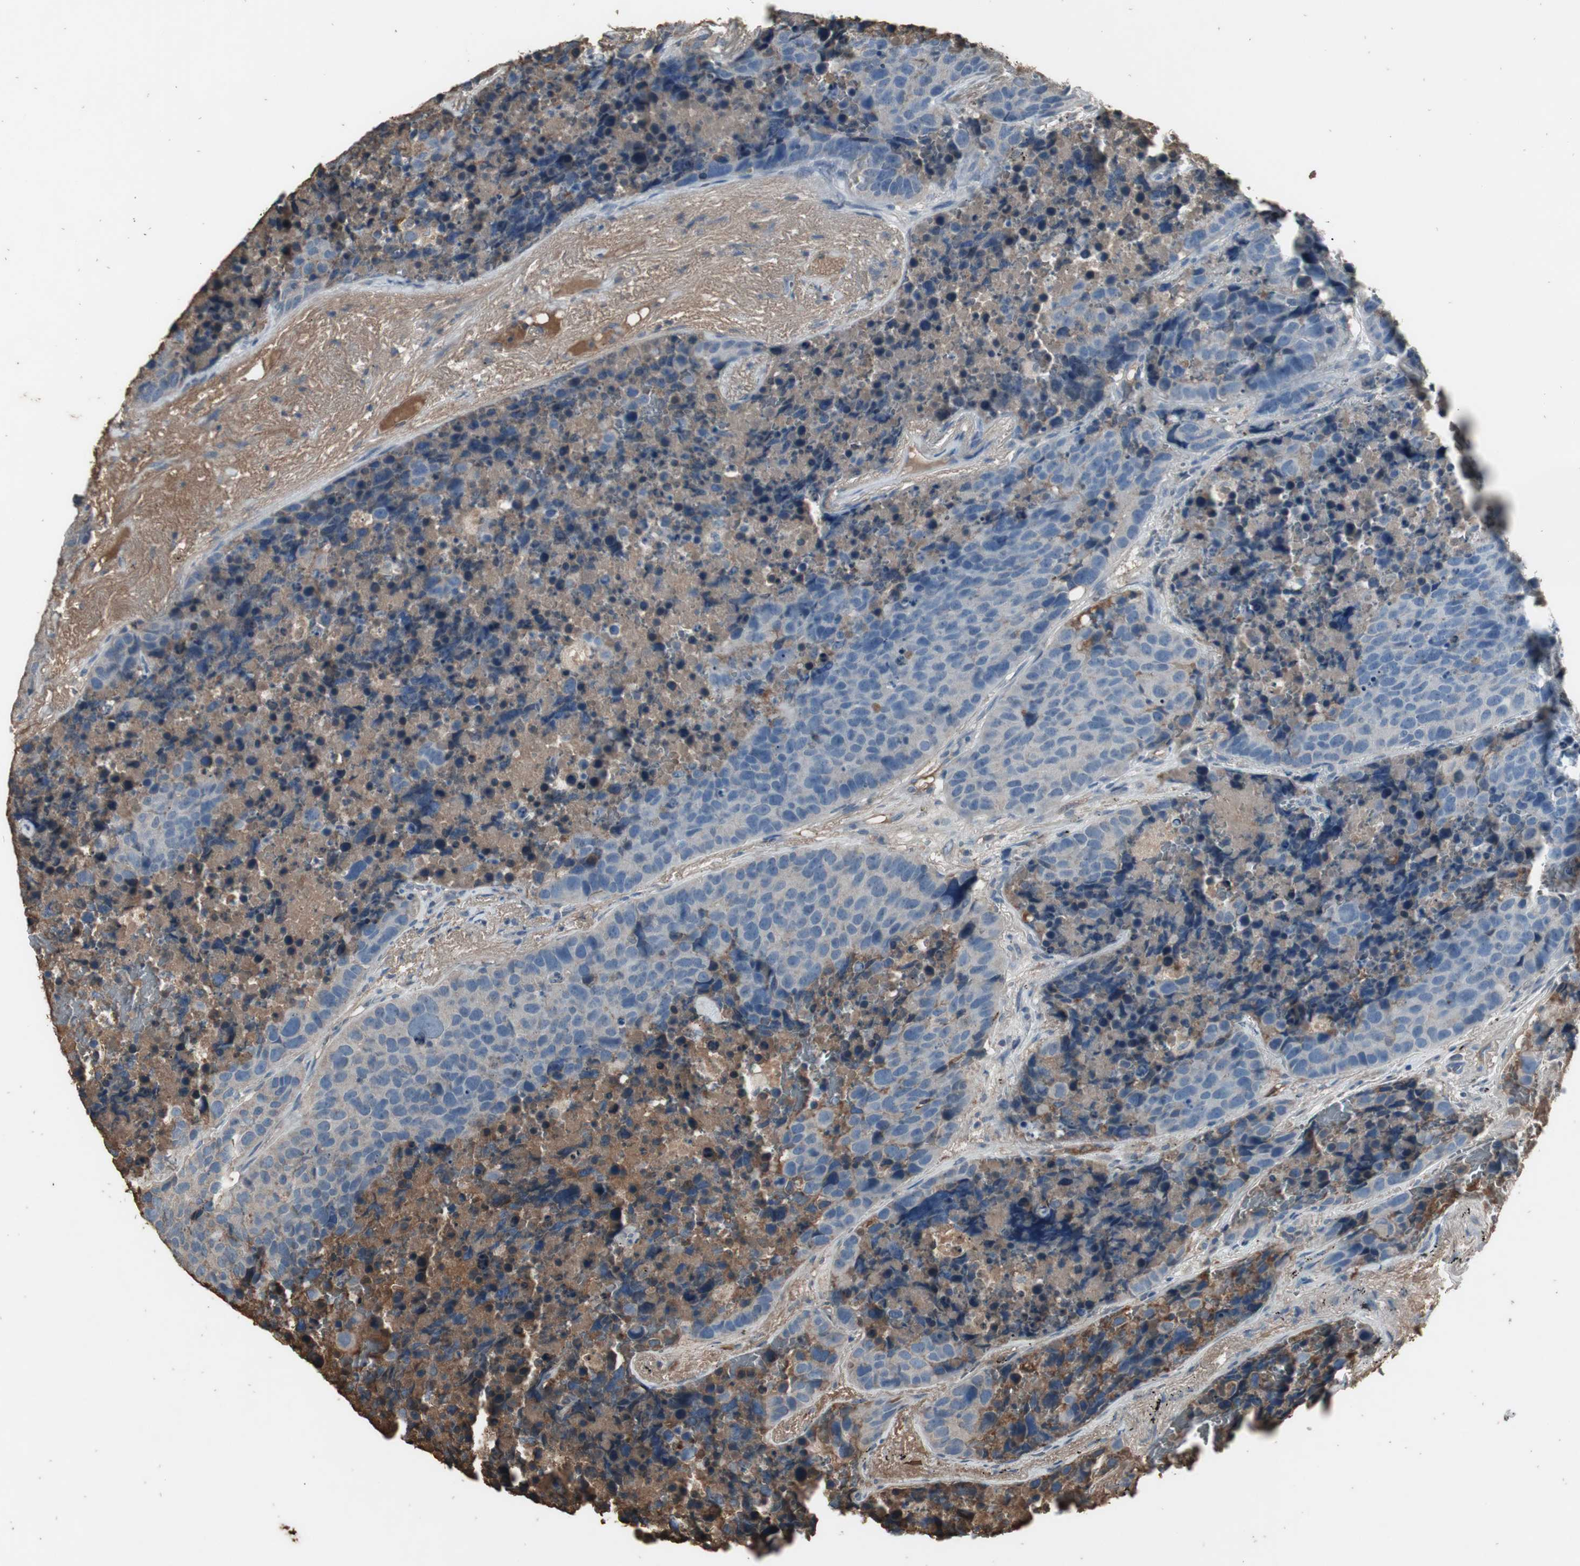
{"staining": {"intensity": "negative", "quantity": "none", "location": "none"}, "tissue": "carcinoid", "cell_type": "Tumor cells", "image_type": "cancer", "snomed": [{"axis": "morphology", "description": "Carcinoid, malignant, NOS"}, {"axis": "topography", "description": "Lung"}], "caption": "The image demonstrates no significant positivity in tumor cells of carcinoid.", "gene": "MMP14", "patient": {"sex": "male", "age": 60}}